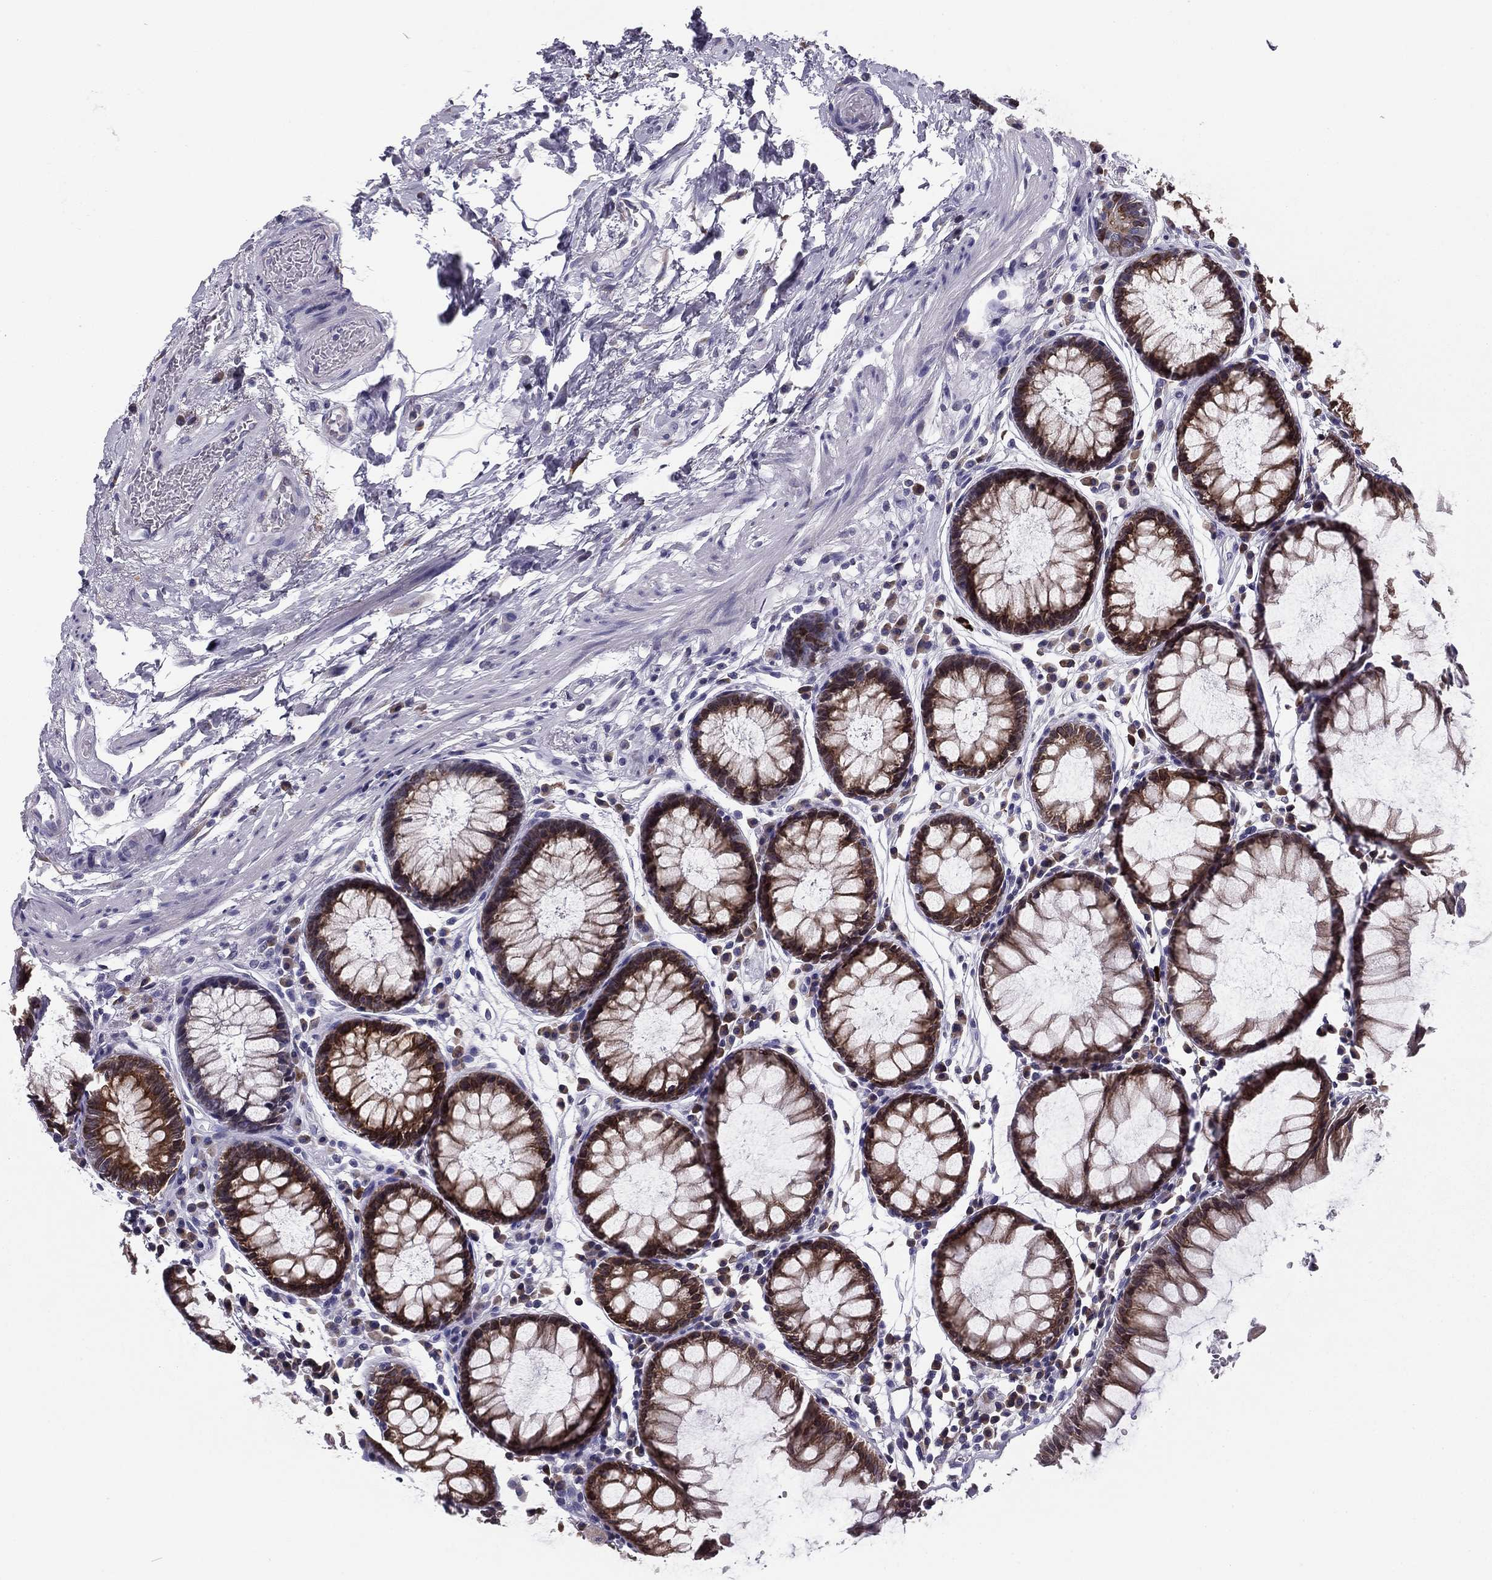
{"staining": {"intensity": "strong", "quantity": "25%-75%", "location": "cytoplasmic/membranous"}, "tissue": "rectum", "cell_type": "Glandular cells", "image_type": "normal", "snomed": [{"axis": "morphology", "description": "Normal tissue, NOS"}, {"axis": "topography", "description": "Rectum"}], "caption": "A photomicrograph showing strong cytoplasmic/membranous positivity in about 25%-75% of glandular cells in normal rectum, as visualized by brown immunohistochemical staining.", "gene": "TMED3", "patient": {"sex": "female", "age": 68}}